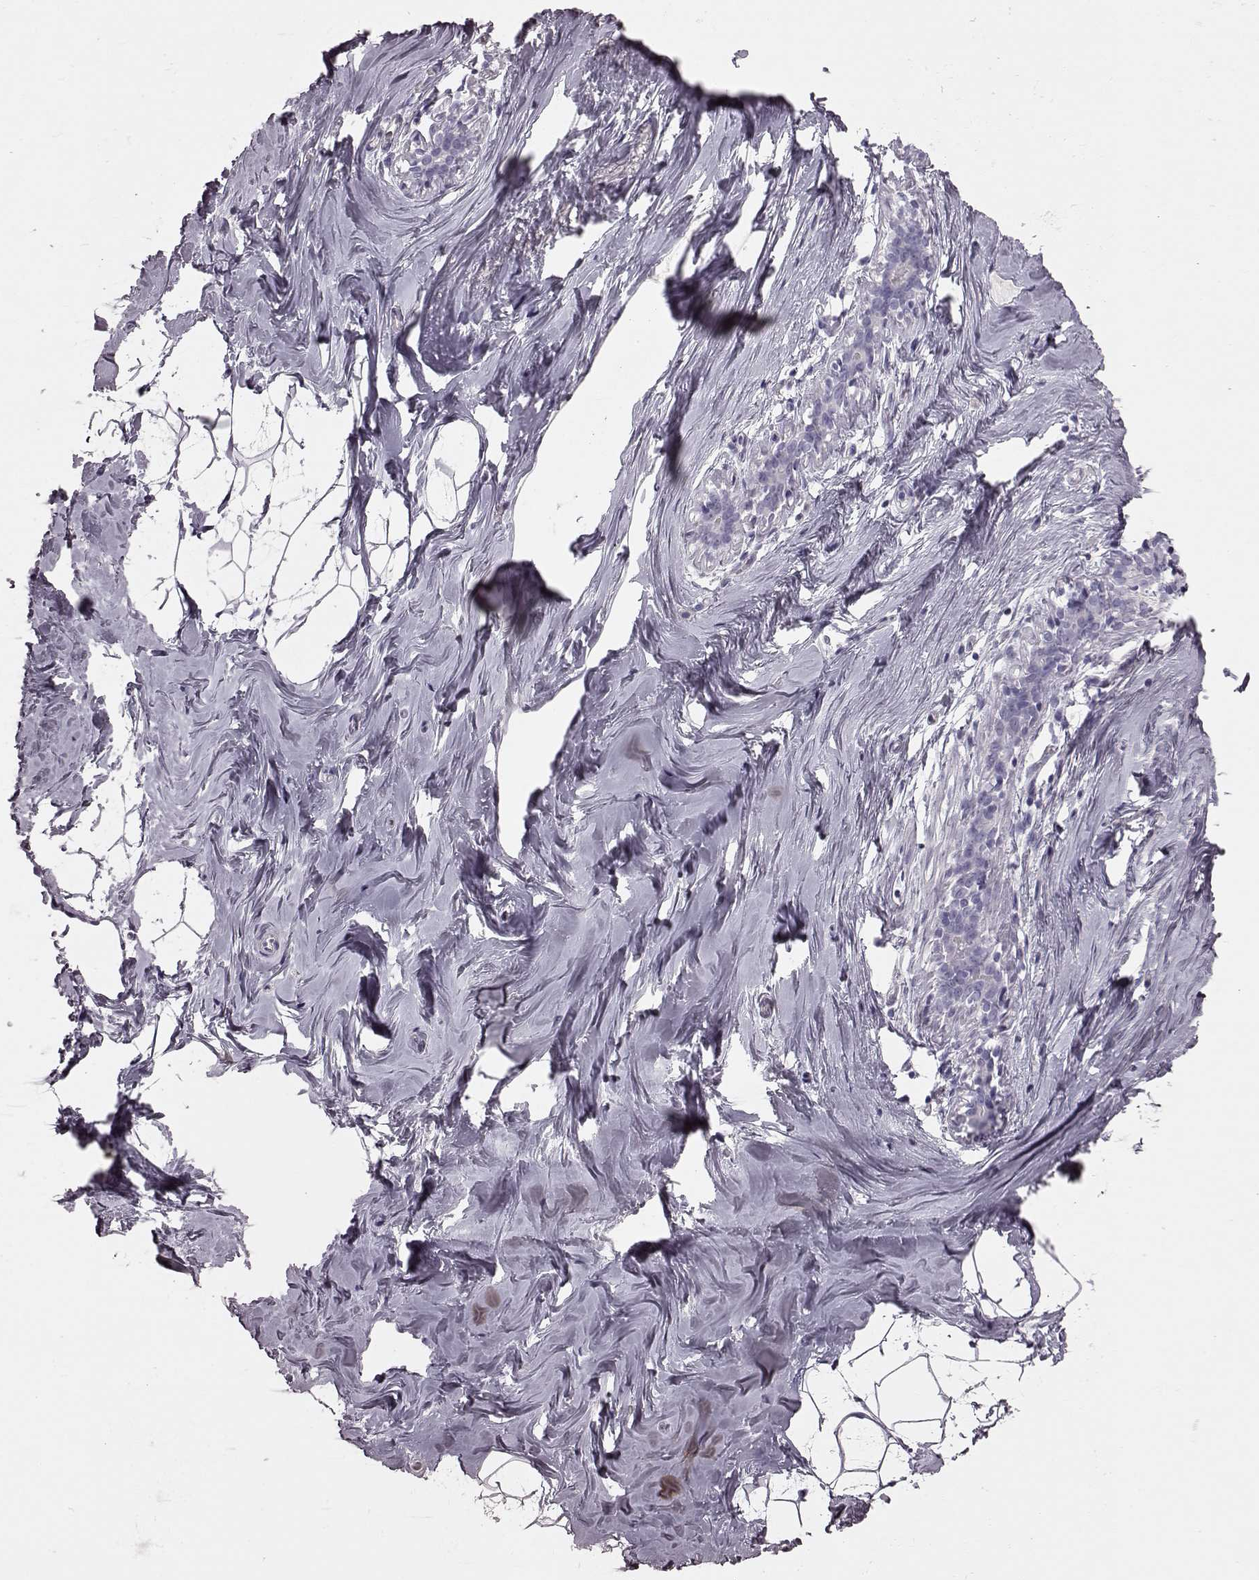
{"staining": {"intensity": "negative", "quantity": "none", "location": "none"}, "tissue": "breast", "cell_type": "Adipocytes", "image_type": "normal", "snomed": [{"axis": "morphology", "description": "Normal tissue, NOS"}, {"axis": "topography", "description": "Breast"}], "caption": "The IHC photomicrograph has no significant expression in adipocytes of breast.", "gene": "SNTG1", "patient": {"sex": "female", "age": 32}}